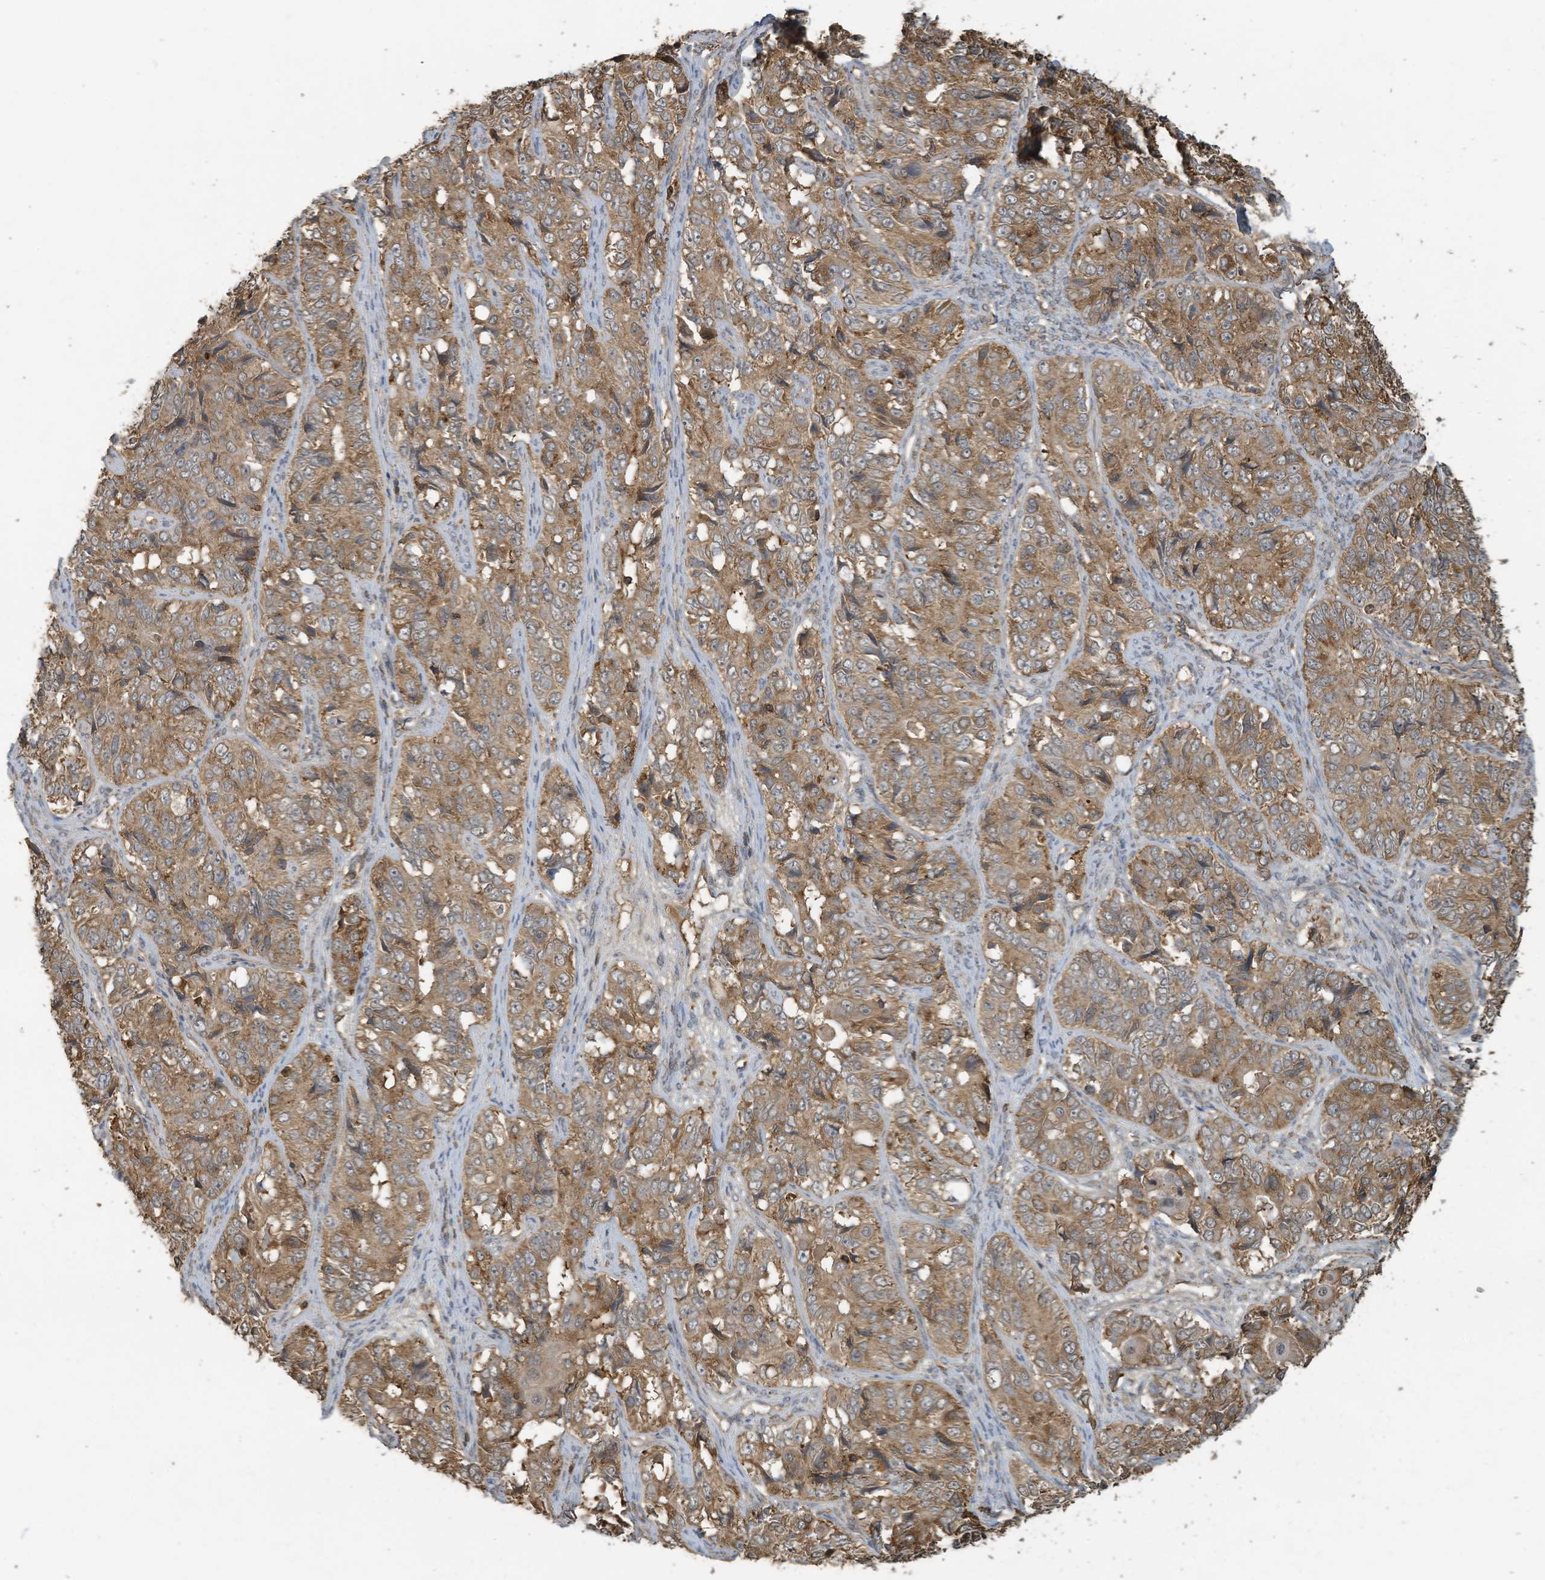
{"staining": {"intensity": "moderate", "quantity": ">75%", "location": "cytoplasmic/membranous"}, "tissue": "ovarian cancer", "cell_type": "Tumor cells", "image_type": "cancer", "snomed": [{"axis": "morphology", "description": "Carcinoma, endometroid"}, {"axis": "topography", "description": "Ovary"}], "caption": "Ovarian cancer (endometroid carcinoma) tissue demonstrates moderate cytoplasmic/membranous expression in approximately >75% of tumor cells, visualized by immunohistochemistry.", "gene": "COX10", "patient": {"sex": "female", "age": 51}}